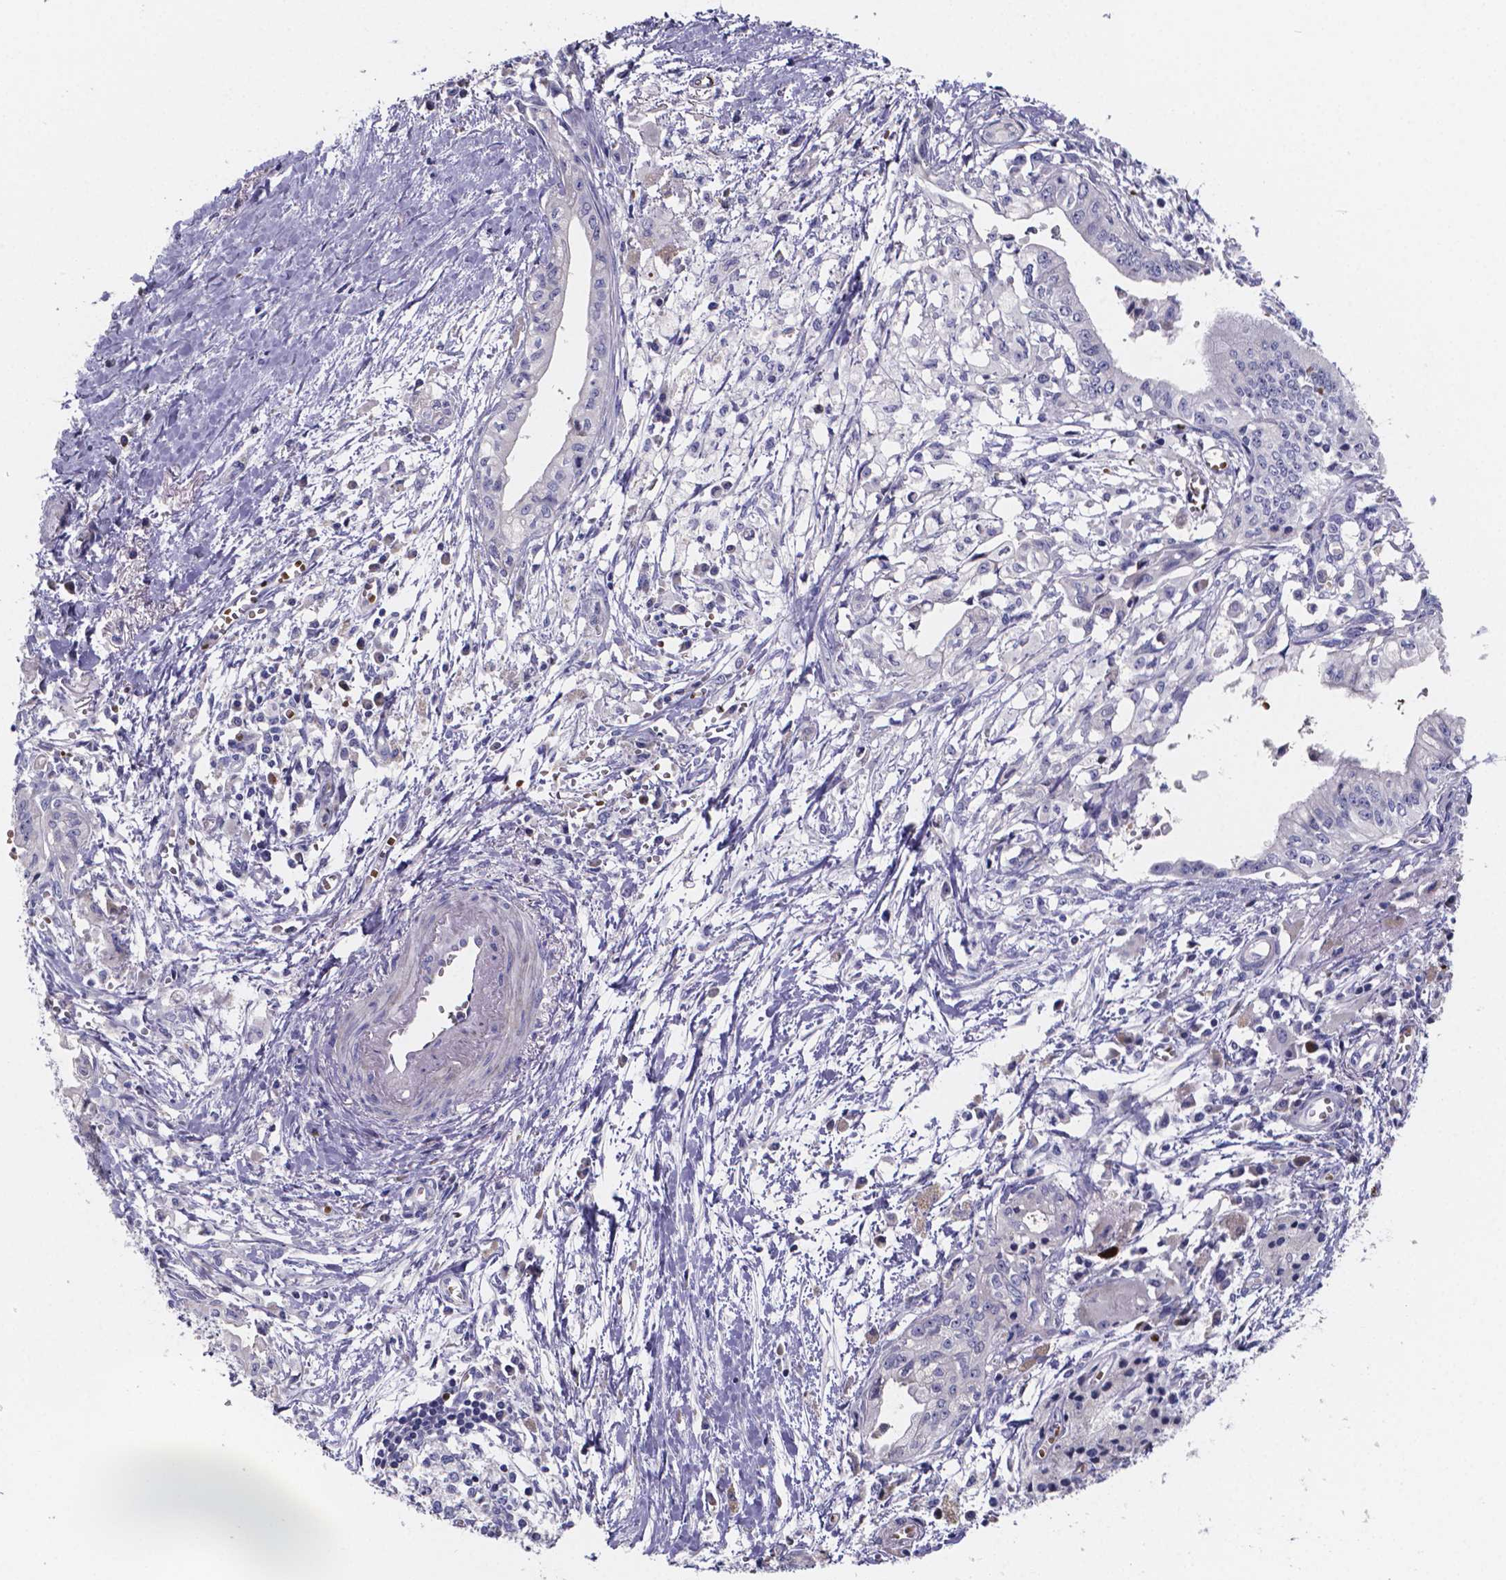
{"staining": {"intensity": "negative", "quantity": "none", "location": "none"}, "tissue": "pancreatic cancer", "cell_type": "Tumor cells", "image_type": "cancer", "snomed": [{"axis": "morphology", "description": "Adenocarcinoma, NOS"}, {"axis": "topography", "description": "Pancreas"}], "caption": "Immunohistochemical staining of pancreatic cancer demonstrates no significant staining in tumor cells.", "gene": "GABRA3", "patient": {"sex": "female", "age": 61}}